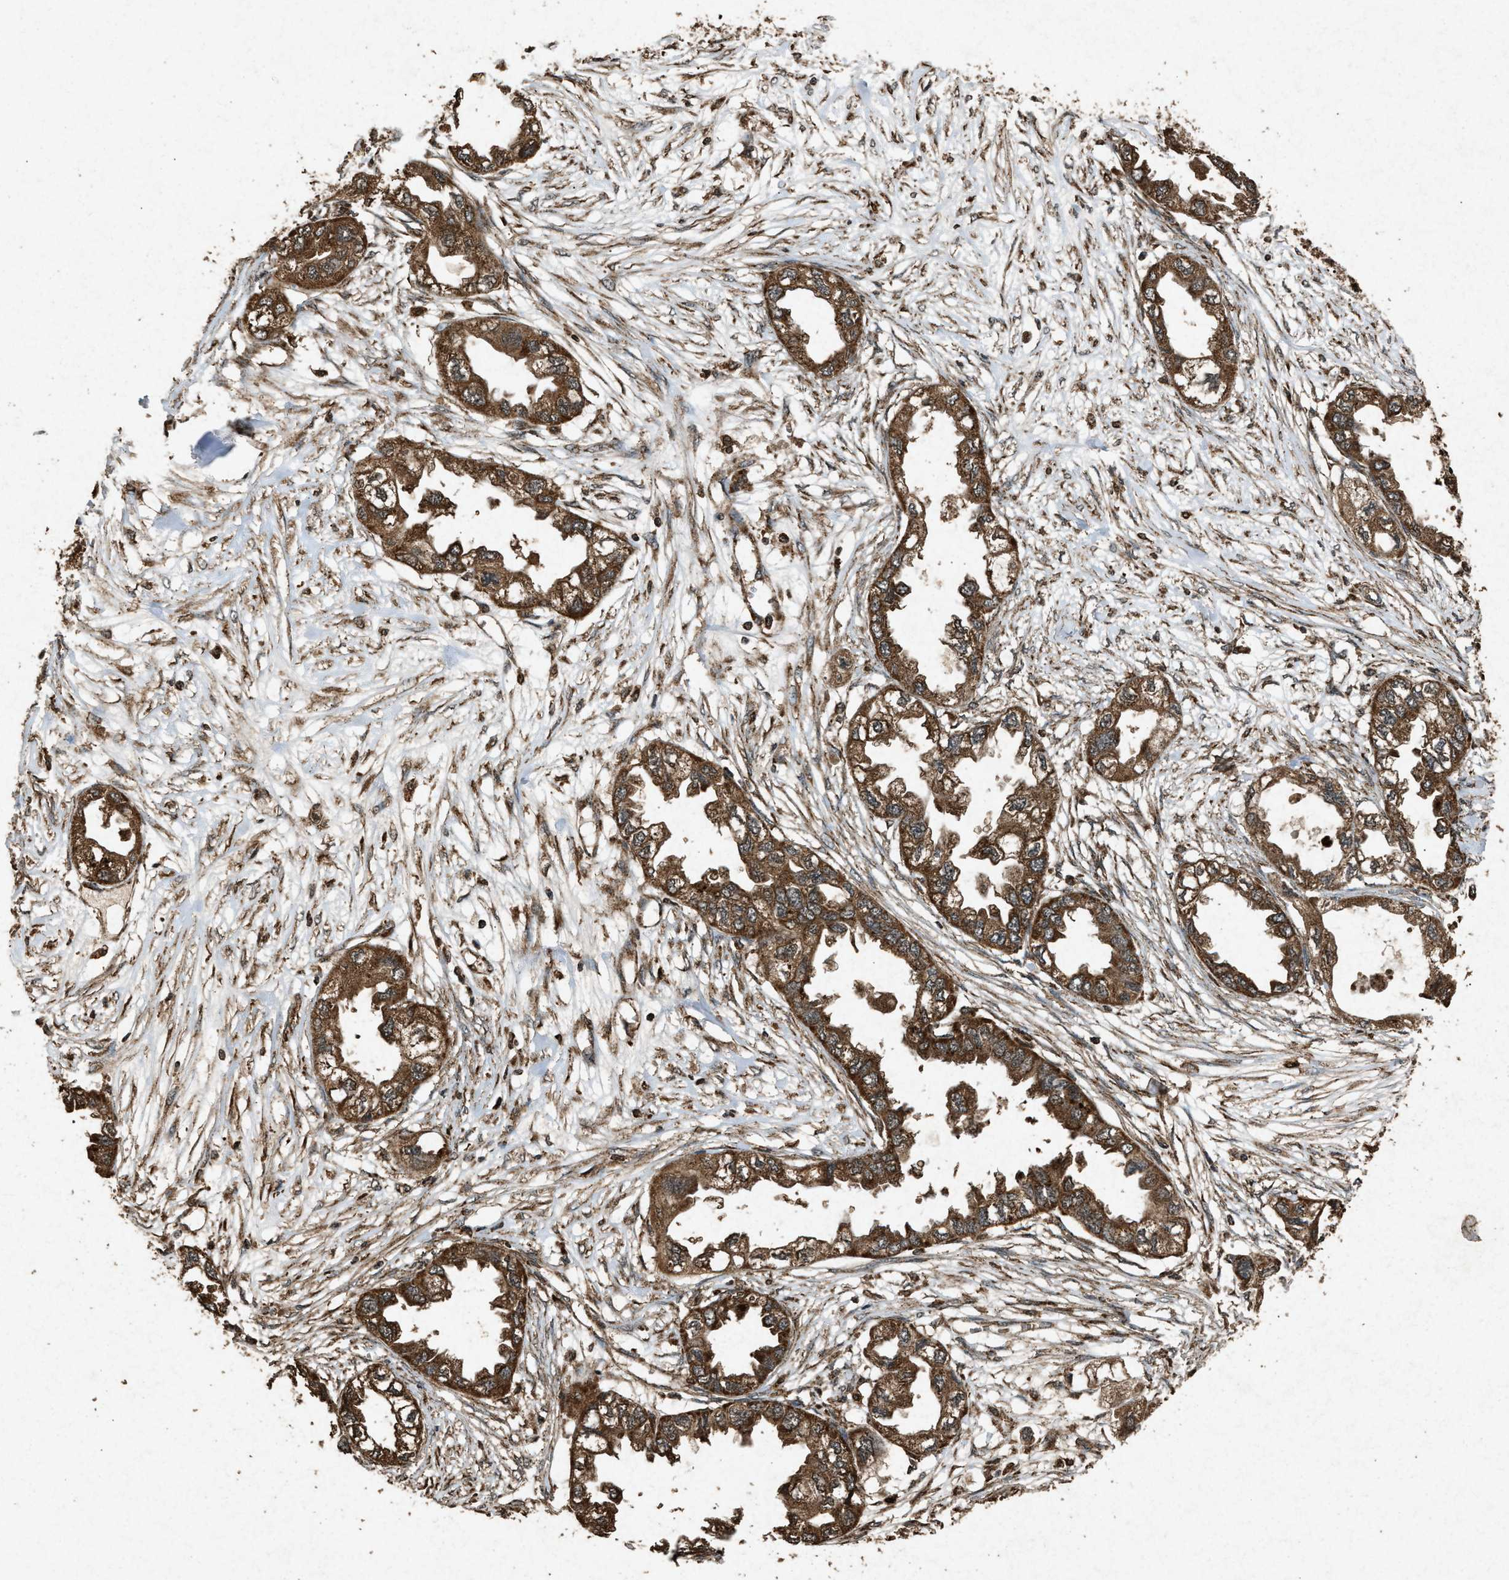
{"staining": {"intensity": "strong", "quantity": ">75%", "location": "cytoplasmic/membranous"}, "tissue": "endometrial cancer", "cell_type": "Tumor cells", "image_type": "cancer", "snomed": [{"axis": "morphology", "description": "Adenocarcinoma, NOS"}, {"axis": "topography", "description": "Endometrium"}], "caption": "IHC photomicrograph of endometrial cancer (adenocarcinoma) stained for a protein (brown), which displays high levels of strong cytoplasmic/membranous positivity in approximately >75% of tumor cells.", "gene": "OAS1", "patient": {"sex": "female", "age": 67}}